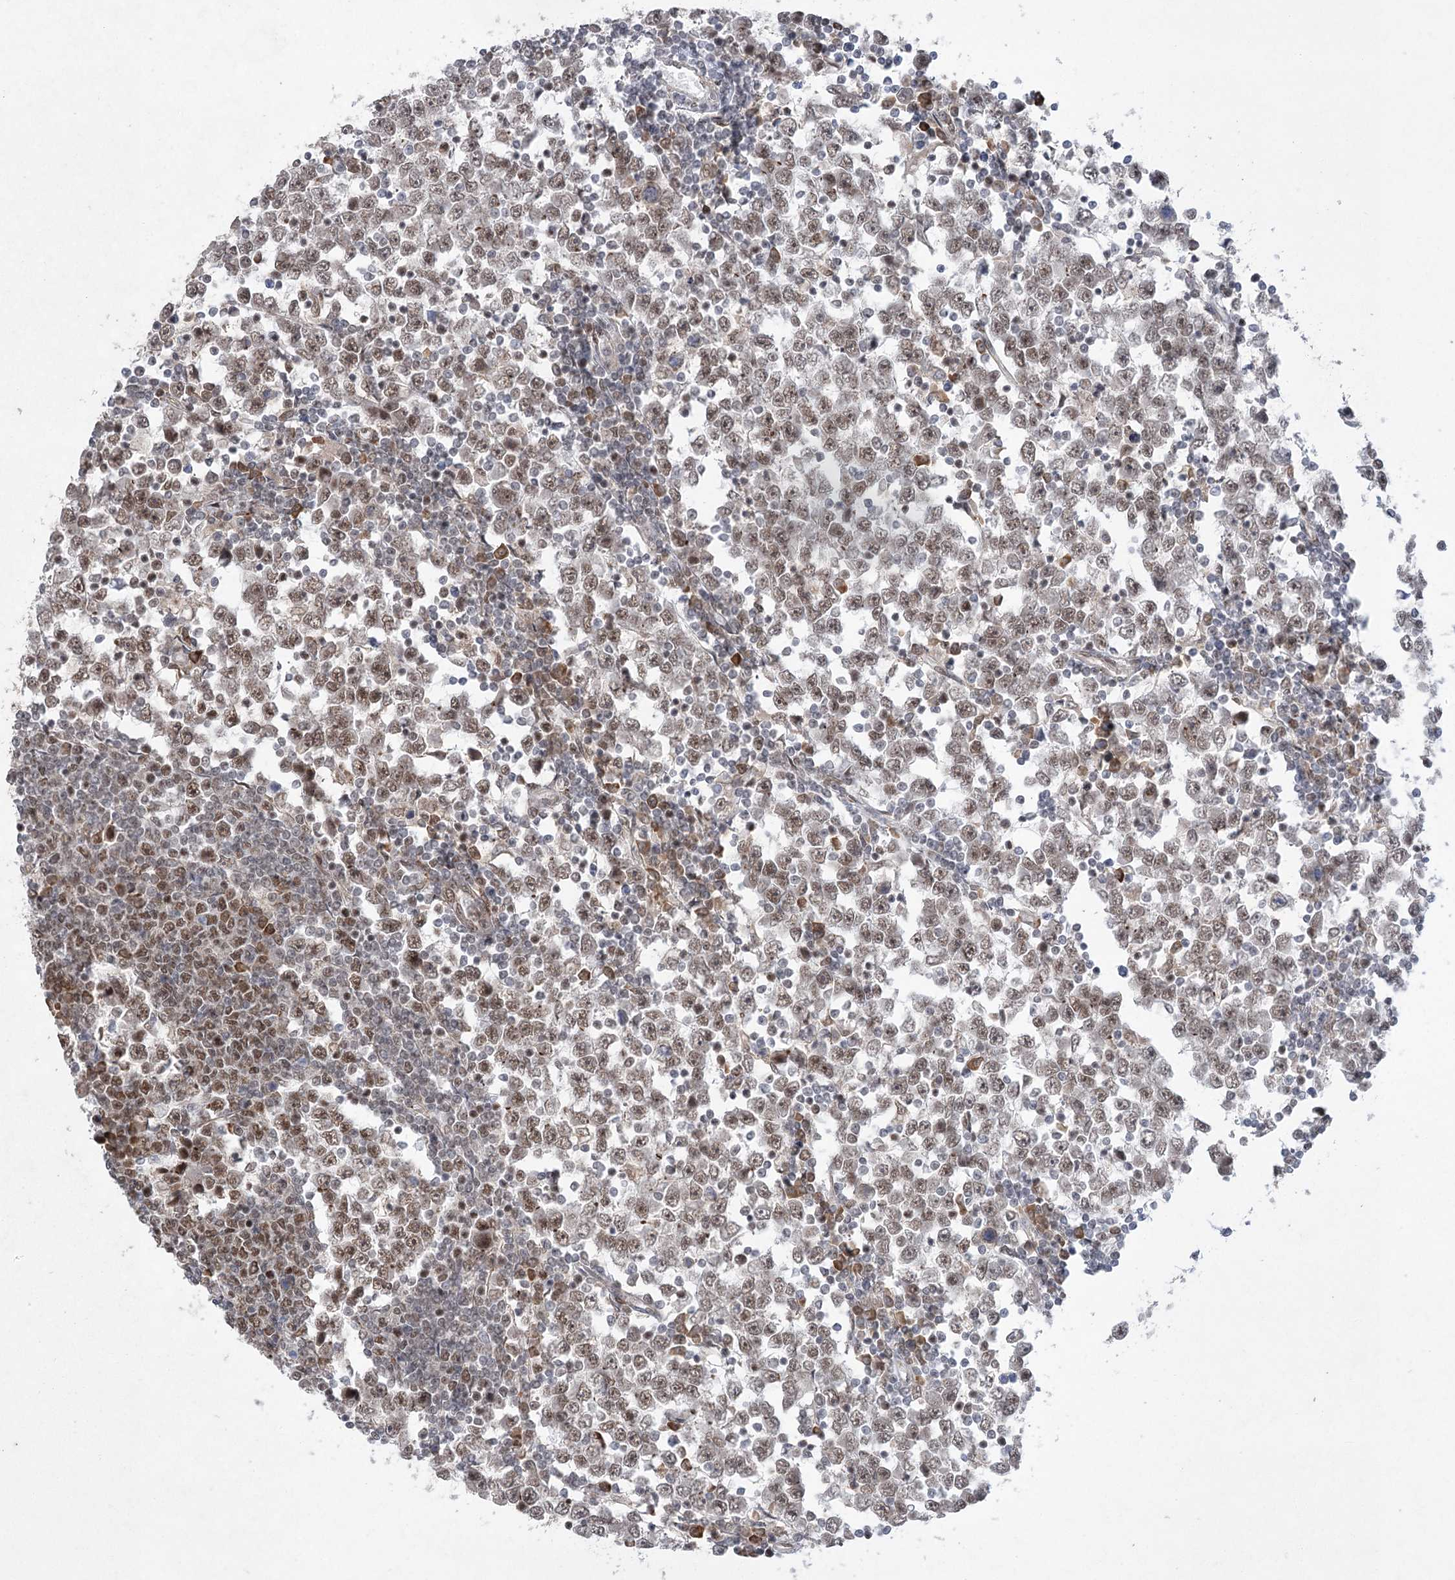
{"staining": {"intensity": "moderate", "quantity": ">75%", "location": "nuclear"}, "tissue": "testis cancer", "cell_type": "Tumor cells", "image_type": "cancer", "snomed": [{"axis": "morphology", "description": "Seminoma, NOS"}, {"axis": "topography", "description": "Testis"}], "caption": "High-power microscopy captured an immunohistochemistry image of seminoma (testis), revealing moderate nuclear positivity in about >75% of tumor cells.", "gene": "ZCCHC8", "patient": {"sex": "male", "age": 65}}